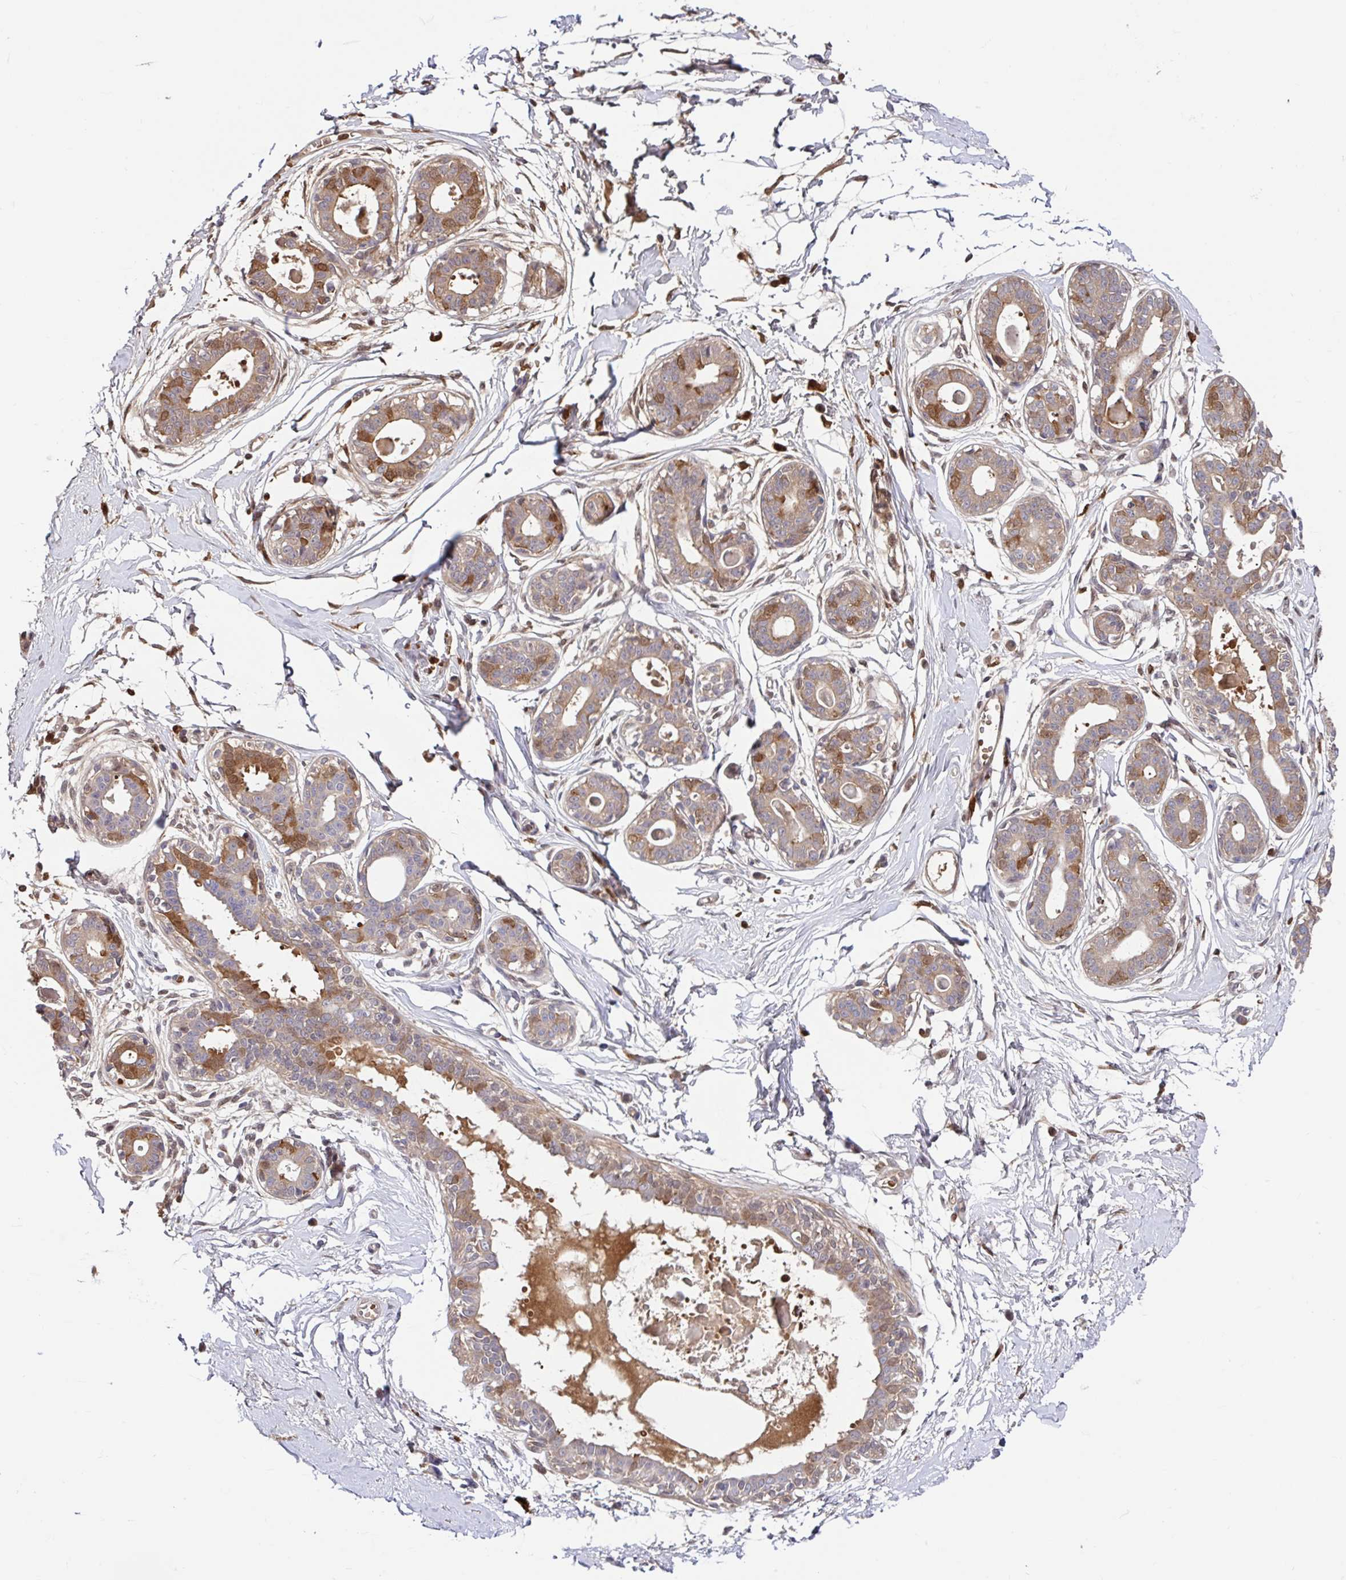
{"staining": {"intensity": "negative", "quantity": "none", "location": "none"}, "tissue": "breast", "cell_type": "Adipocytes", "image_type": "normal", "snomed": [{"axis": "morphology", "description": "Normal tissue, NOS"}, {"axis": "topography", "description": "Breast"}], "caption": "A histopathology image of breast stained for a protein displays no brown staining in adipocytes. The staining is performed using DAB (3,3'-diaminobenzidine) brown chromogen with nuclei counter-stained in using hematoxylin.", "gene": "BLVRA", "patient": {"sex": "female", "age": 45}}